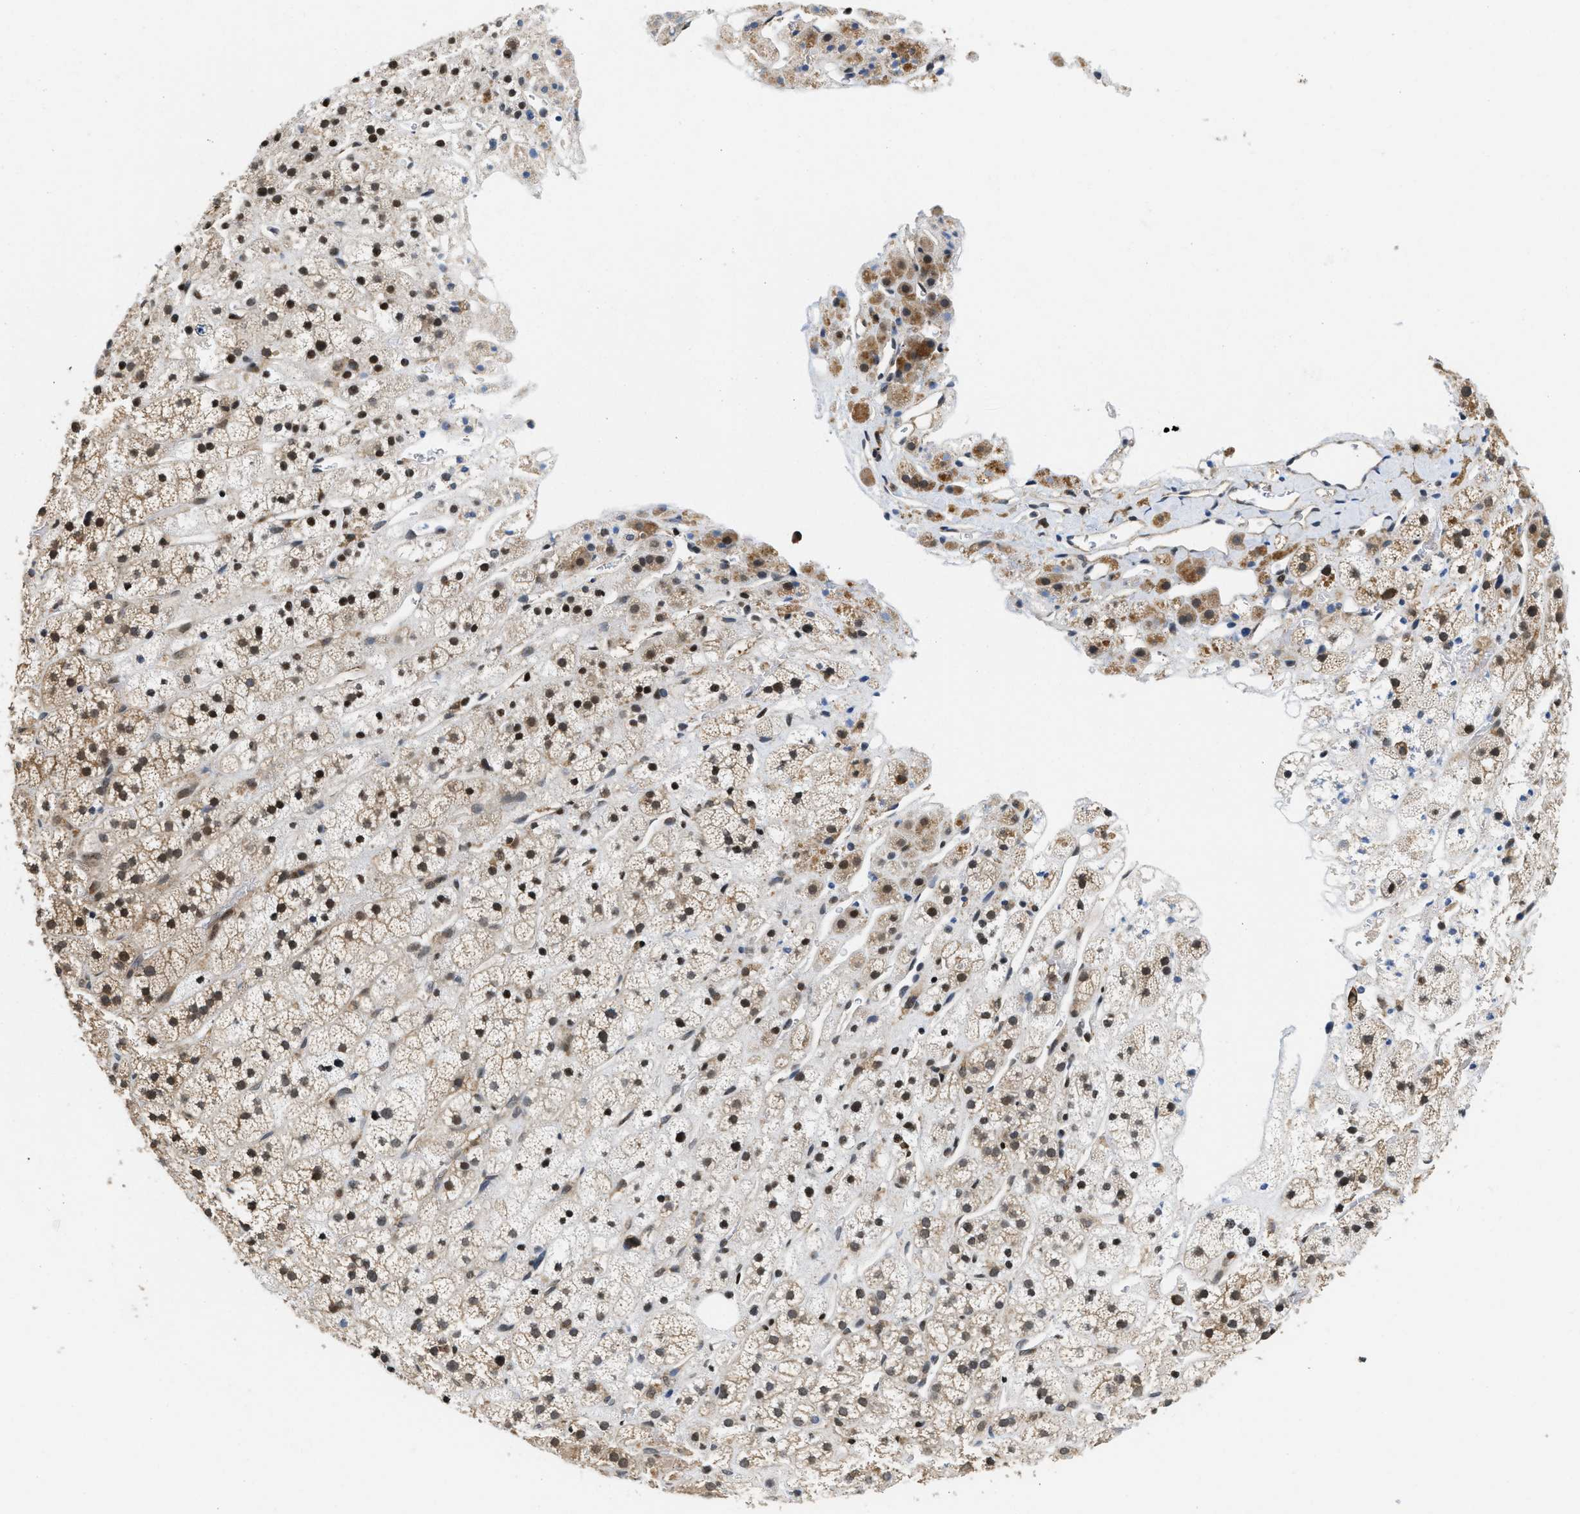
{"staining": {"intensity": "moderate", "quantity": "25%-75%", "location": "cytoplasmic/membranous,nuclear"}, "tissue": "adrenal gland", "cell_type": "Glandular cells", "image_type": "normal", "snomed": [{"axis": "morphology", "description": "Normal tissue, NOS"}, {"axis": "topography", "description": "Adrenal gland"}], "caption": "Immunohistochemical staining of unremarkable adrenal gland reveals 25%-75% levels of moderate cytoplasmic/membranous,nuclear protein staining in approximately 25%-75% of glandular cells.", "gene": "ATF7IP", "patient": {"sex": "male", "age": 56}}